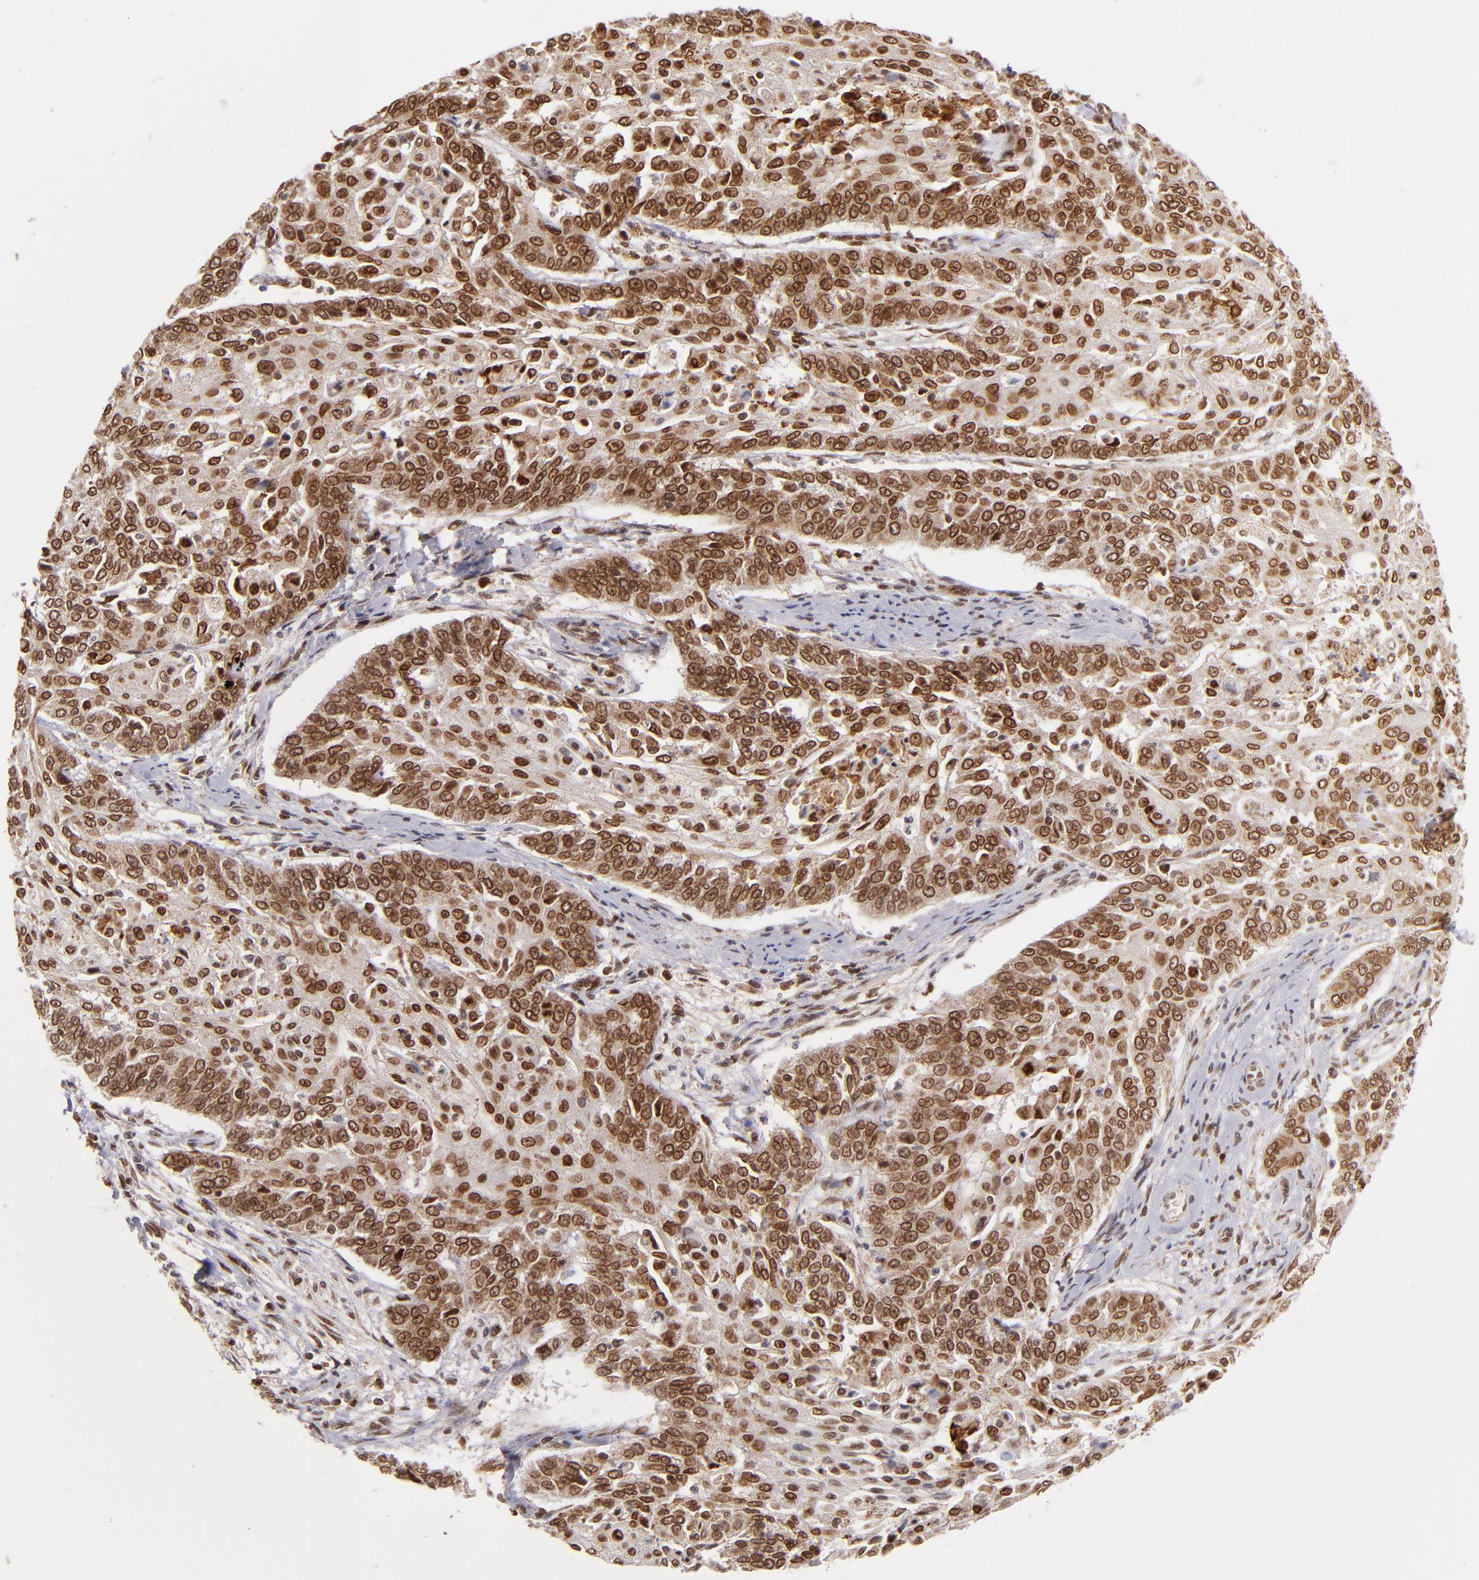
{"staining": {"intensity": "moderate", "quantity": ">75%", "location": "cytoplasmic/membranous,nuclear"}, "tissue": "cervical cancer", "cell_type": "Tumor cells", "image_type": "cancer", "snomed": [{"axis": "morphology", "description": "Squamous cell carcinoma, NOS"}, {"axis": "topography", "description": "Cervix"}], "caption": "Immunohistochemistry image of neoplastic tissue: human squamous cell carcinoma (cervical) stained using immunohistochemistry reveals medium levels of moderate protein expression localized specifically in the cytoplasmic/membranous and nuclear of tumor cells, appearing as a cytoplasmic/membranous and nuclear brown color.", "gene": "TOP1MT", "patient": {"sex": "female", "age": 64}}